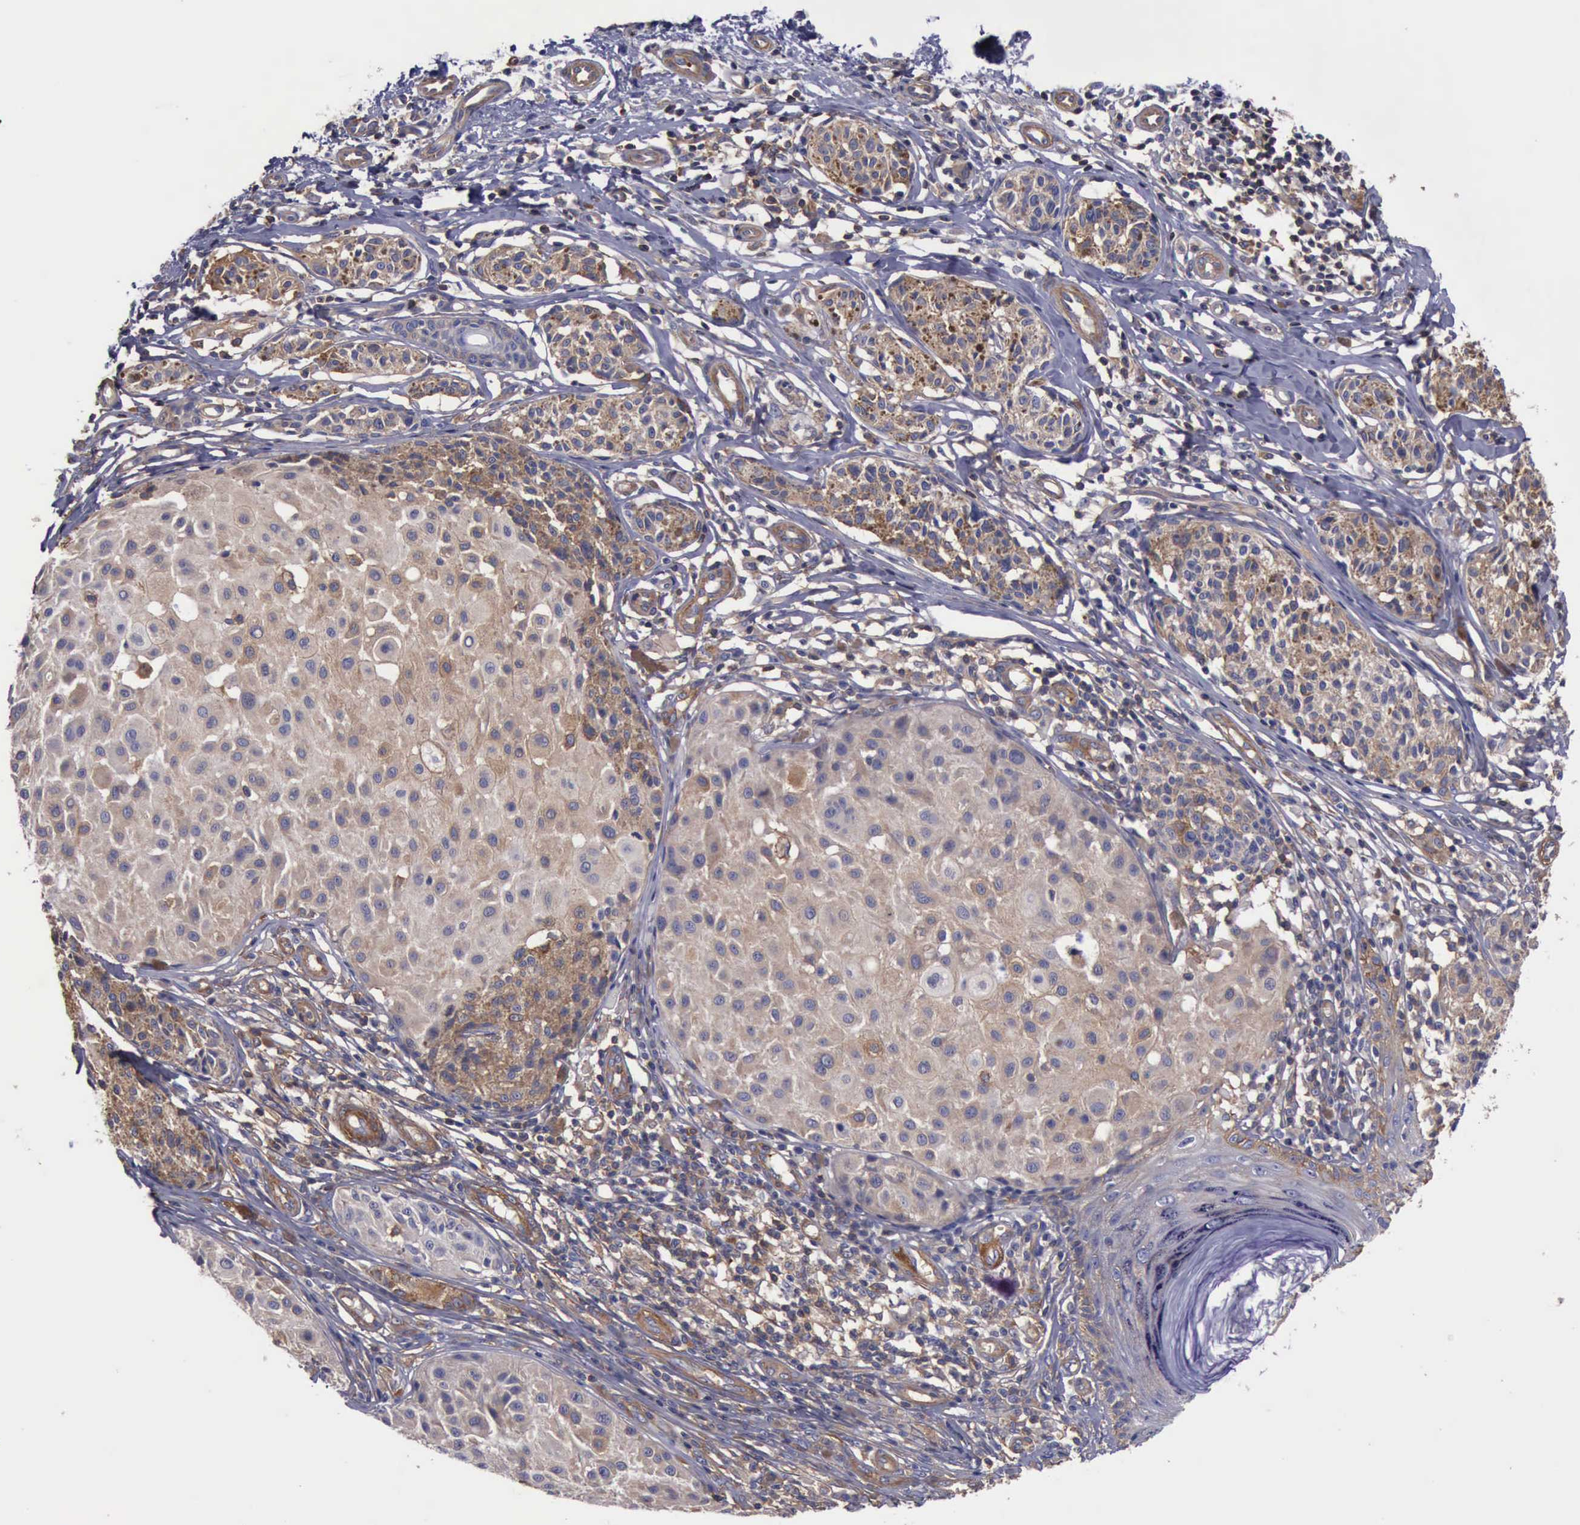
{"staining": {"intensity": "moderate", "quantity": "25%-75%", "location": "cytoplasmic/membranous"}, "tissue": "melanoma", "cell_type": "Tumor cells", "image_type": "cancer", "snomed": [{"axis": "morphology", "description": "Malignant melanoma, NOS"}, {"axis": "topography", "description": "Skin"}], "caption": "A histopathology image showing moderate cytoplasmic/membranous expression in approximately 25%-75% of tumor cells in malignant melanoma, as visualized by brown immunohistochemical staining.", "gene": "FLNA", "patient": {"sex": "male", "age": 36}}